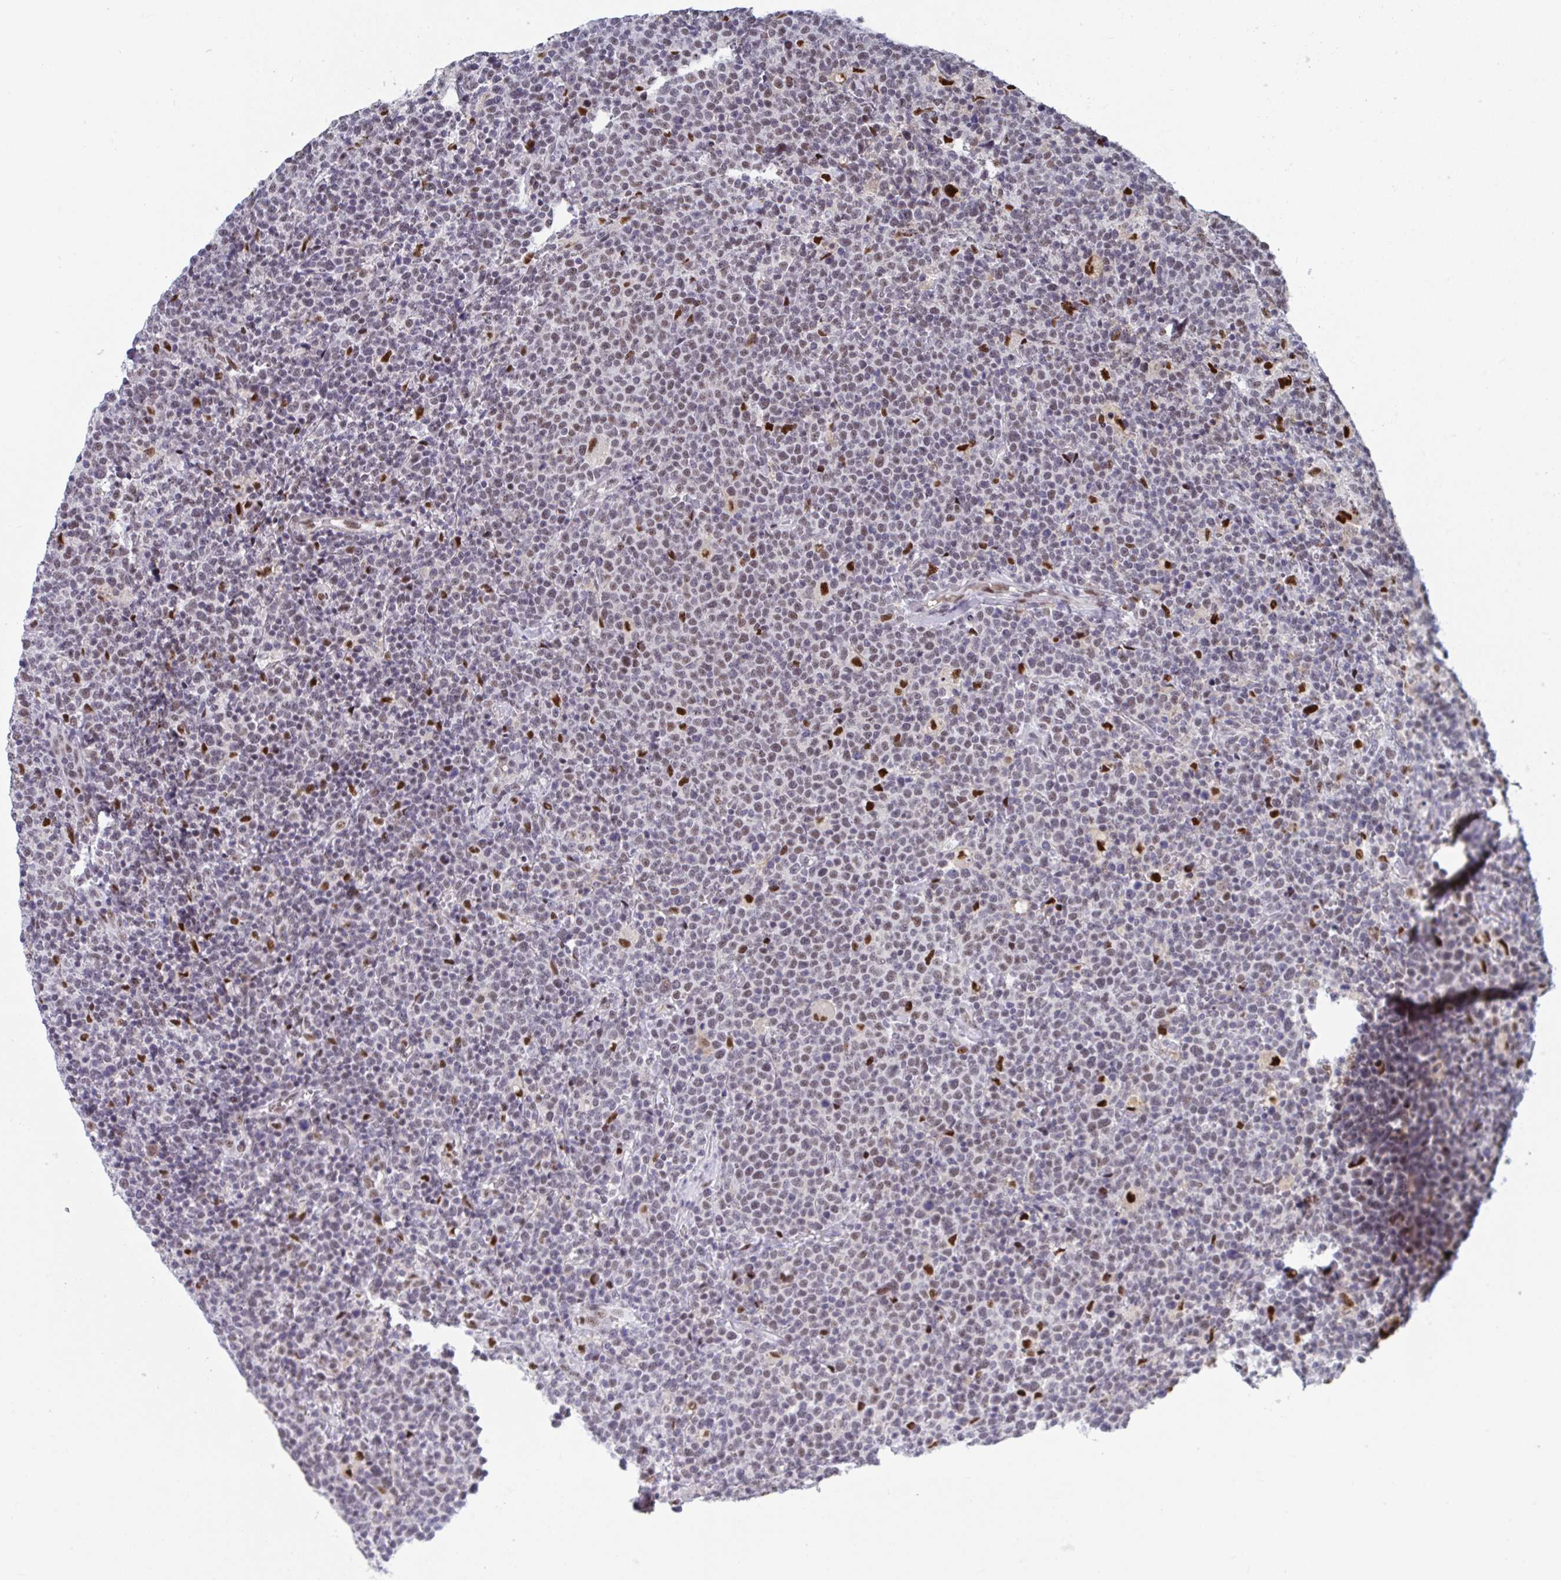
{"staining": {"intensity": "weak", "quantity": "25%-75%", "location": "nuclear"}, "tissue": "lymphoma", "cell_type": "Tumor cells", "image_type": "cancer", "snomed": [{"axis": "morphology", "description": "Malignant lymphoma, non-Hodgkin's type, High grade"}, {"axis": "topography", "description": "Lymph node"}], "caption": "Lymphoma stained with a brown dye shows weak nuclear positive staining in approximately 25%-75% of tumor cells.", "gene": "JDP2", "patient": {"sex": "male", "age": 61}}